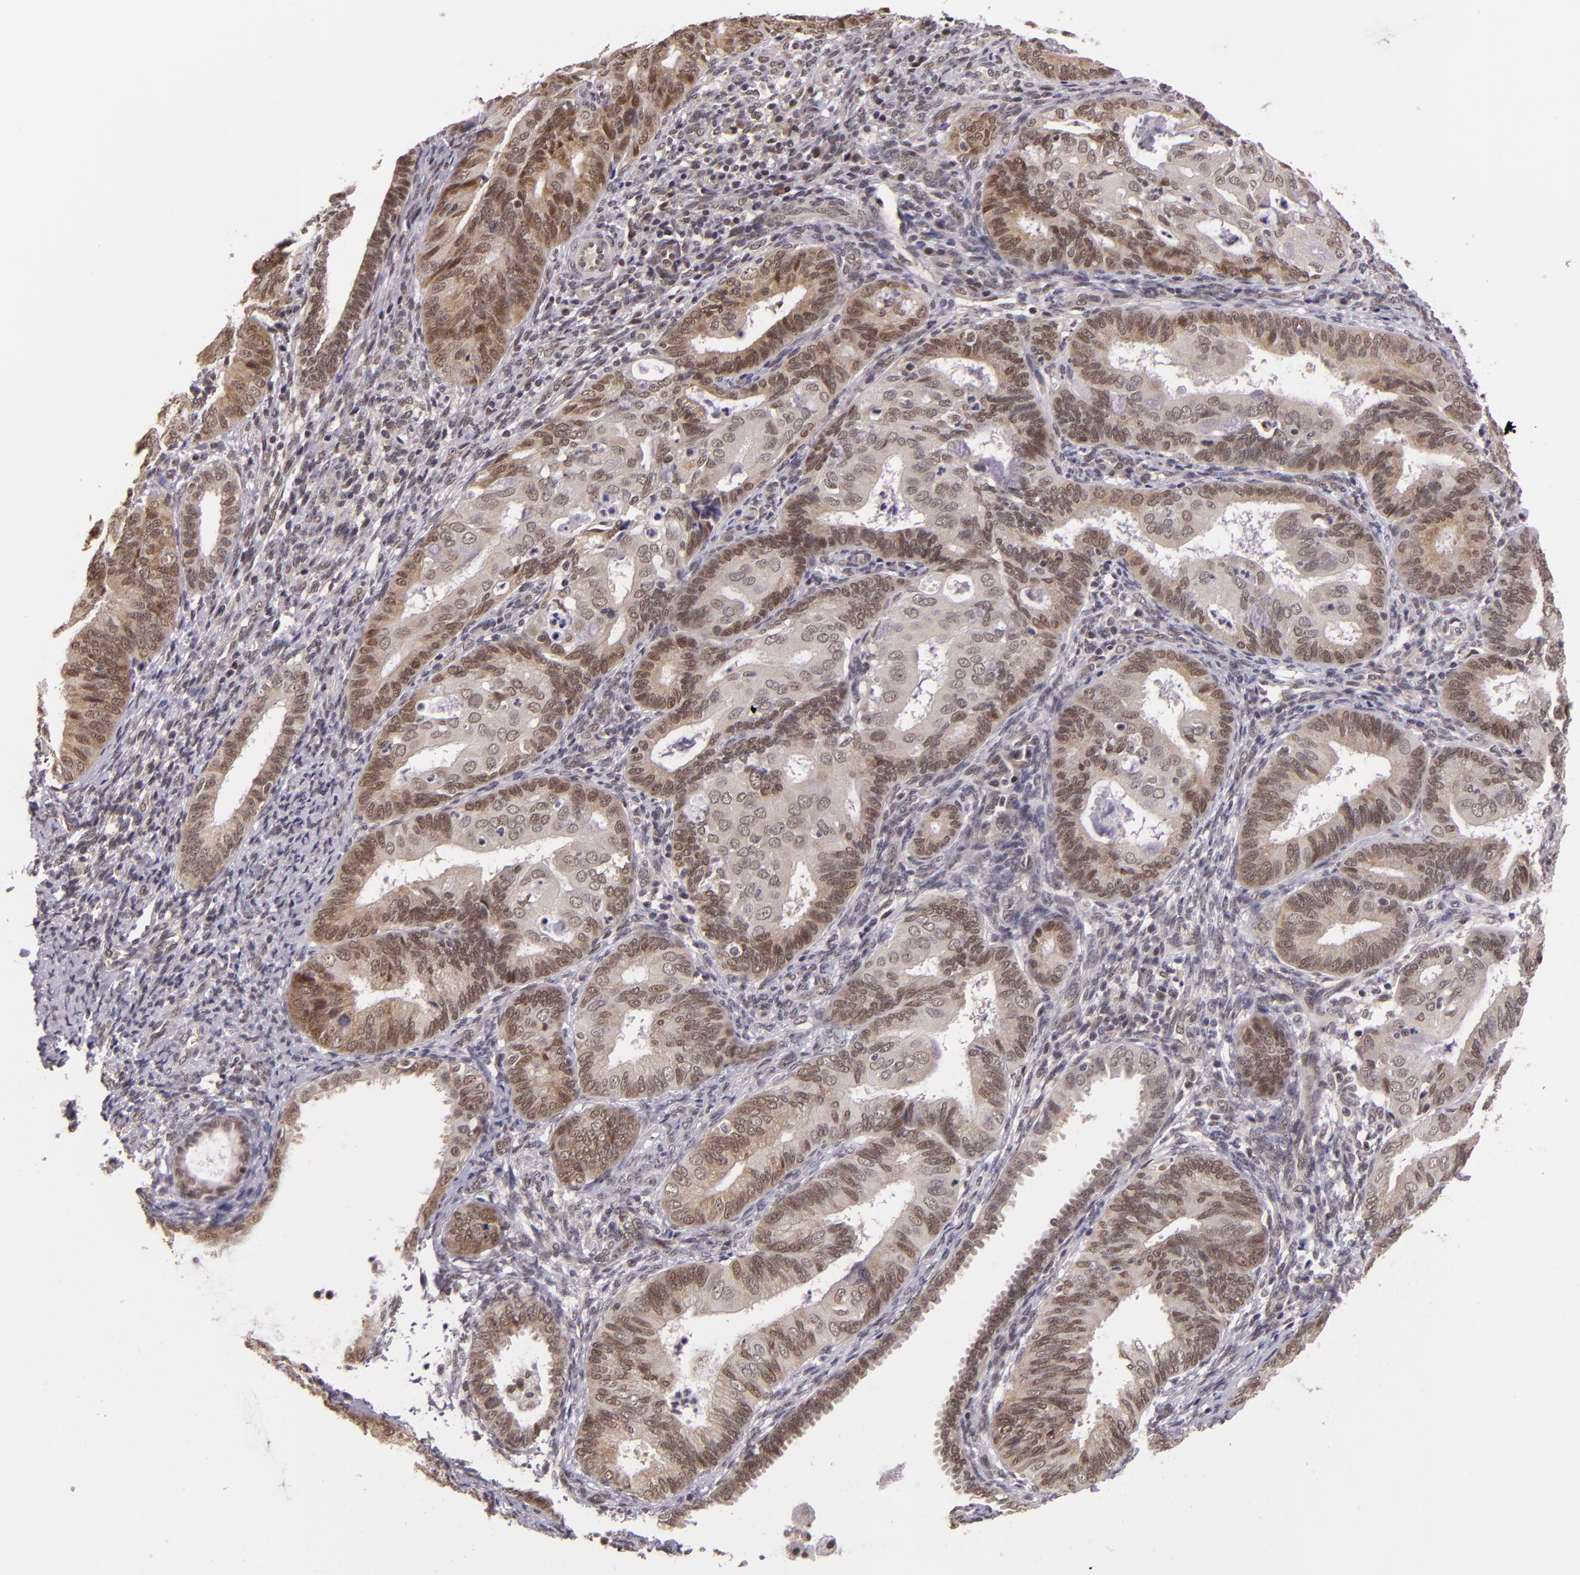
{"staining": {"intensity": "moderate", "quantity": ">75%", "location": "cytoplasmic/membranous,nuclear"}, "tissue": "endometrial cancer", "cell_type": "Tumor cells", "image_type": "cancer", "snomed": [{"axis": "morphology", "description": "Adenocarcinoma, NOS"}, {"axis": "topography", "description": "Endometrium"}], "caption": "Tumor cells reveal moderate cytoplasmic/membranous and nuclear expression in approximately >75% of cells in adenocarcinoma (endometrial).", "gene": "ALX1", "patient": {"sex": "female", "age": 63}}